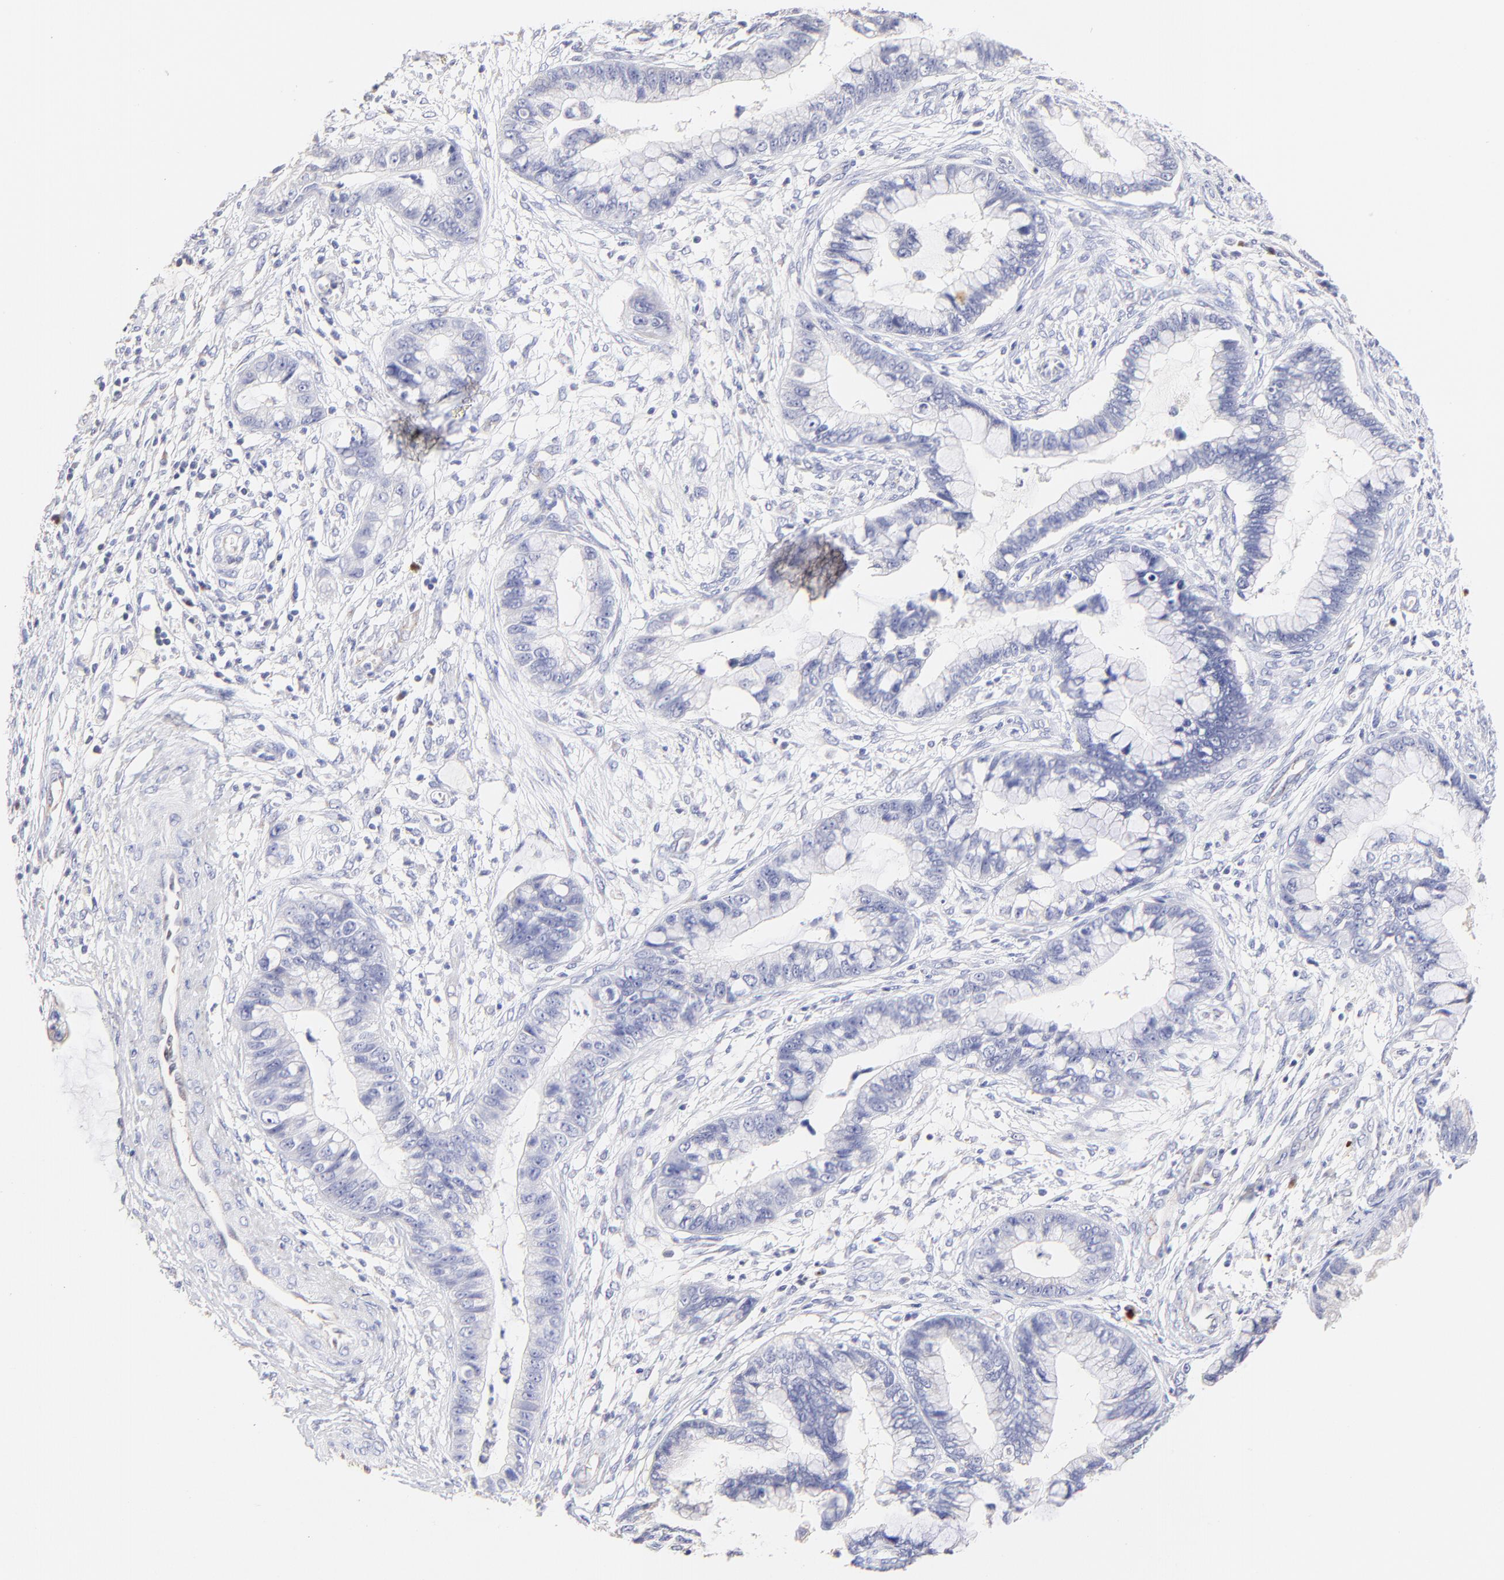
{"staining": {"intensity": "negative", "quantity": "none", "location": "none"}, "tissue": "cervical cancer", "cell_type": "Tumor cells", "image_type": "cancer", "snomed": [{"axis": "morphology", "description": "Adenocarcinoma, NOS"}, {"axis": "topography", "description": "Cervix"}], "caption": "Image shows no significant protein positivity in tumor cells of cervical cancer (adenocarcinoma). The staining is performed using DAB brown chromogen with nuclei counter-stained in using hematoxylin.", "gene": "ASB9", "patient": {"sex": "female", "age": 44}}